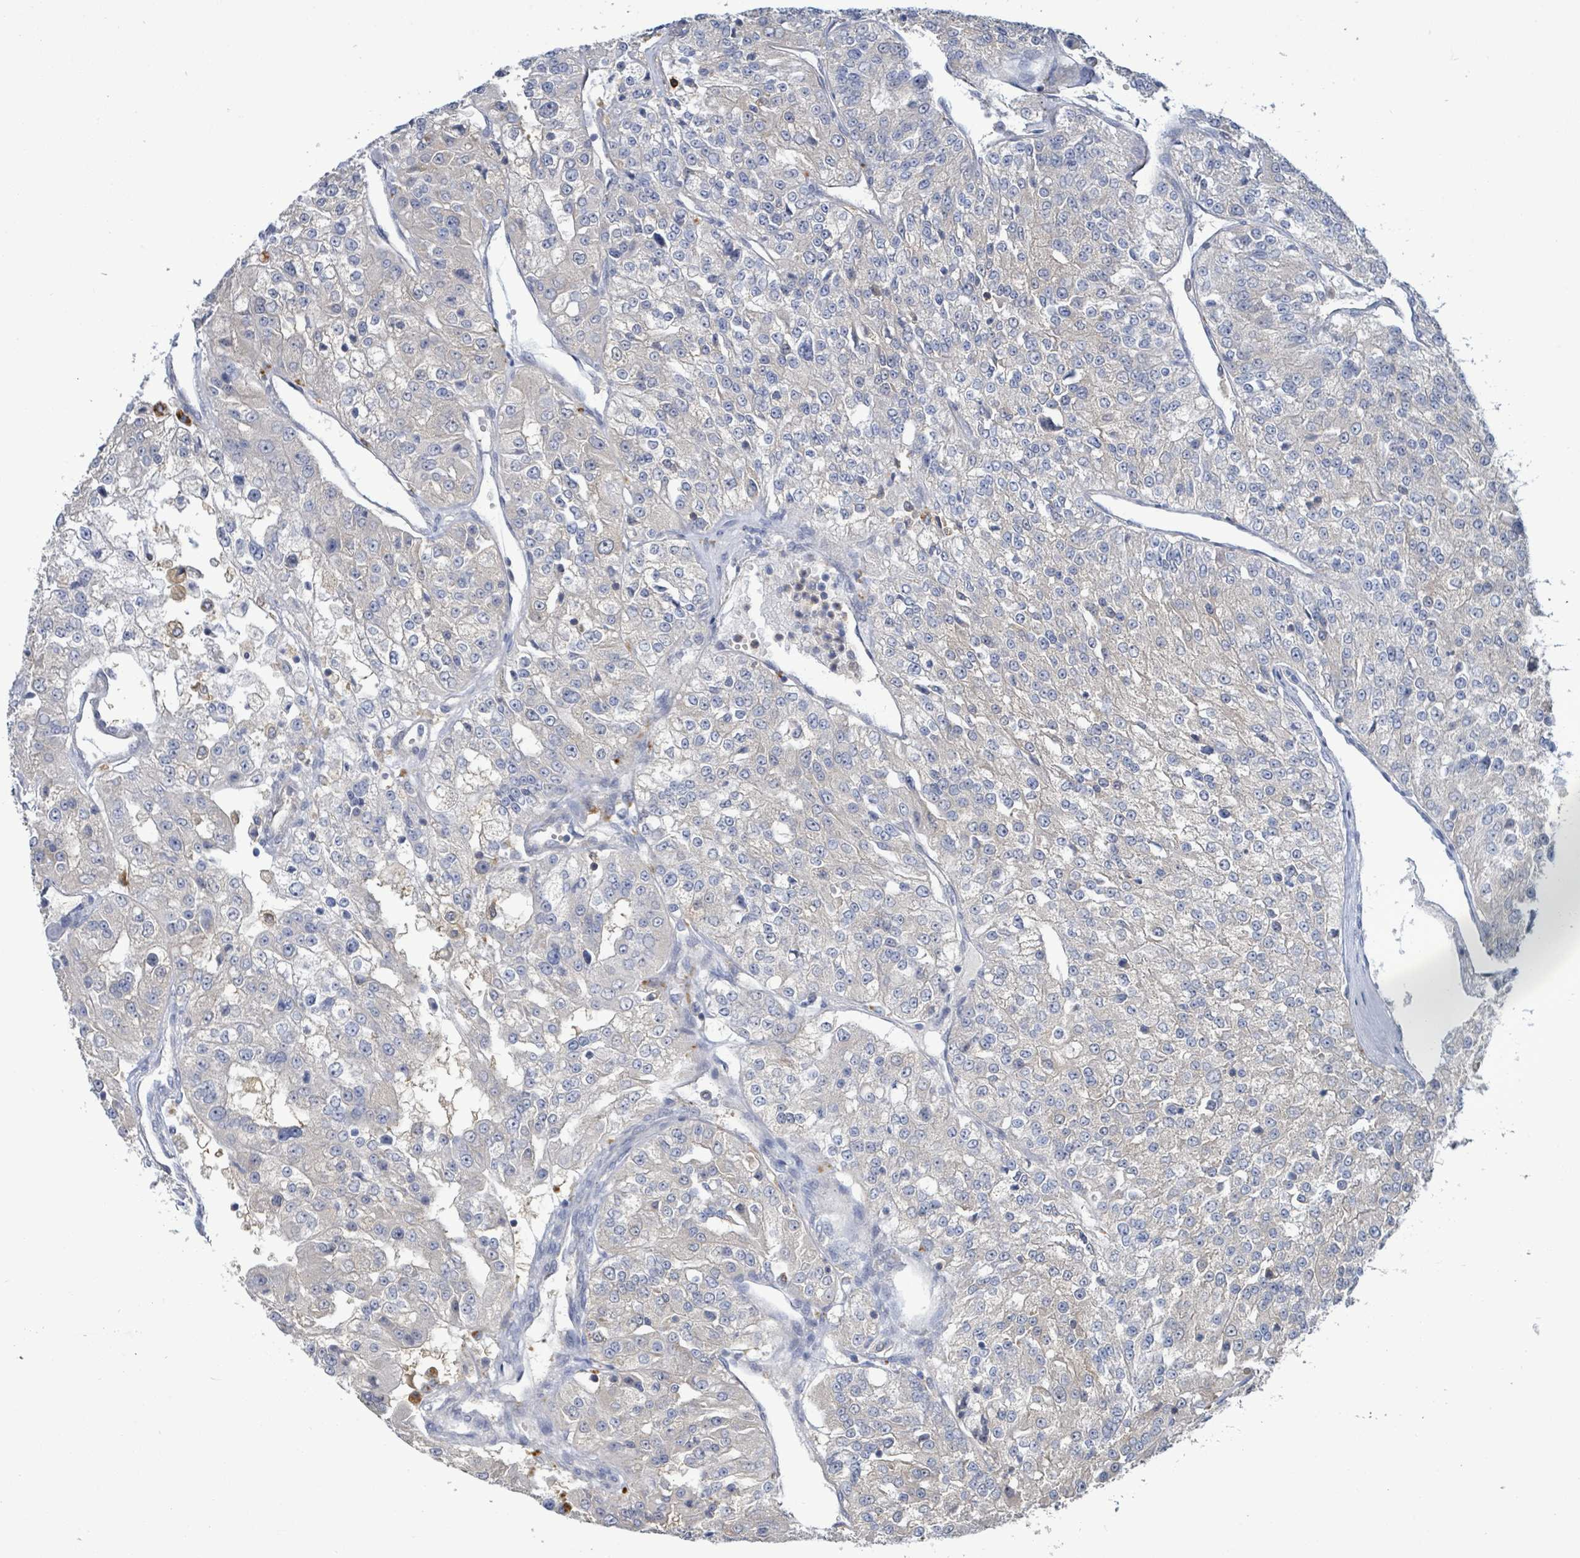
{"staining": {"intensity": "strong", "quantity": "<25%", "location": "cytoplasmic/membranous"}, "tissue": "renal cancer", "cell_type": "Tumor cells", "image_type": "cancer", "snomed": [{"axis": "morphology", "description": "Adenocarcinoma, NOS"}, {"axis": "topography", "description": "Kidney"}], "caption": "Strong cytoplasmic/membranous staining for a protein is seen in about <25% of tumor cells of renal cancer (adenocarcinoma) using IHC.", "gene": "PGAM1", "patient": {"sex": "female", "age": 63}}